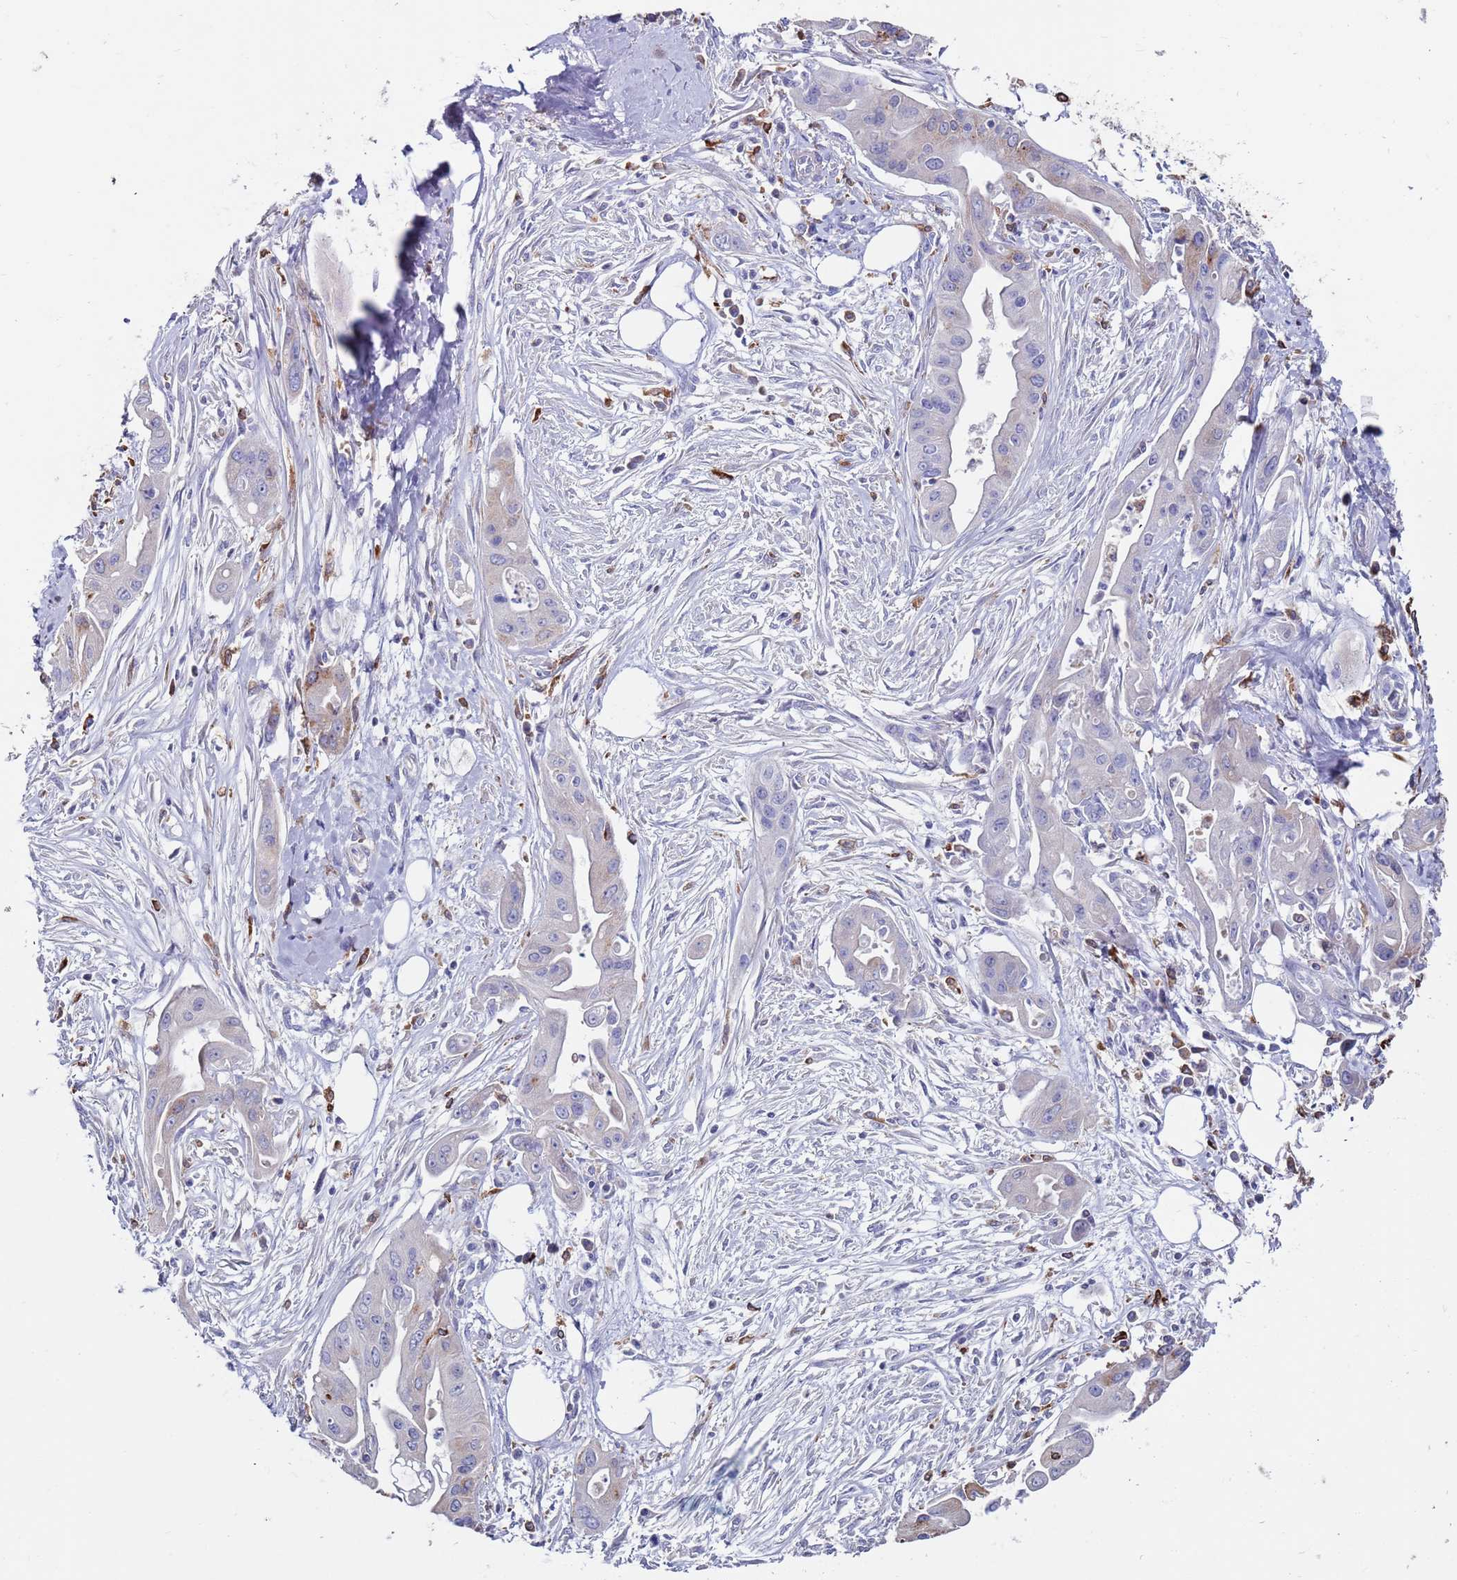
{"staining": {"intensity": "moderate", "quantity": "<25%", "location": "cytoplasmic/membranous"}, "tissue": "ovarian cancer", "cell_type": "Tumor cells", "image_type": "cancer", "snomed": [{"axis": "morphology", "description": "Cystadenocarcinoma, mucinous, NOS"}, {"axis": "topography", "description": "Ovary"}], "caption": "Brown immunohistochemical staining in human mucinous cystadenocarcinoma (ovarian) reveals moderate cytoplasmic/membranous positivity in about <25% of tumor cells. The staining was performed using DAB, with brown indicating positive protein expression. Nuclei are stained blue with hematoxylin.", "gene": "GREB1L", "patient": {"sex": "female", "age": 70}}